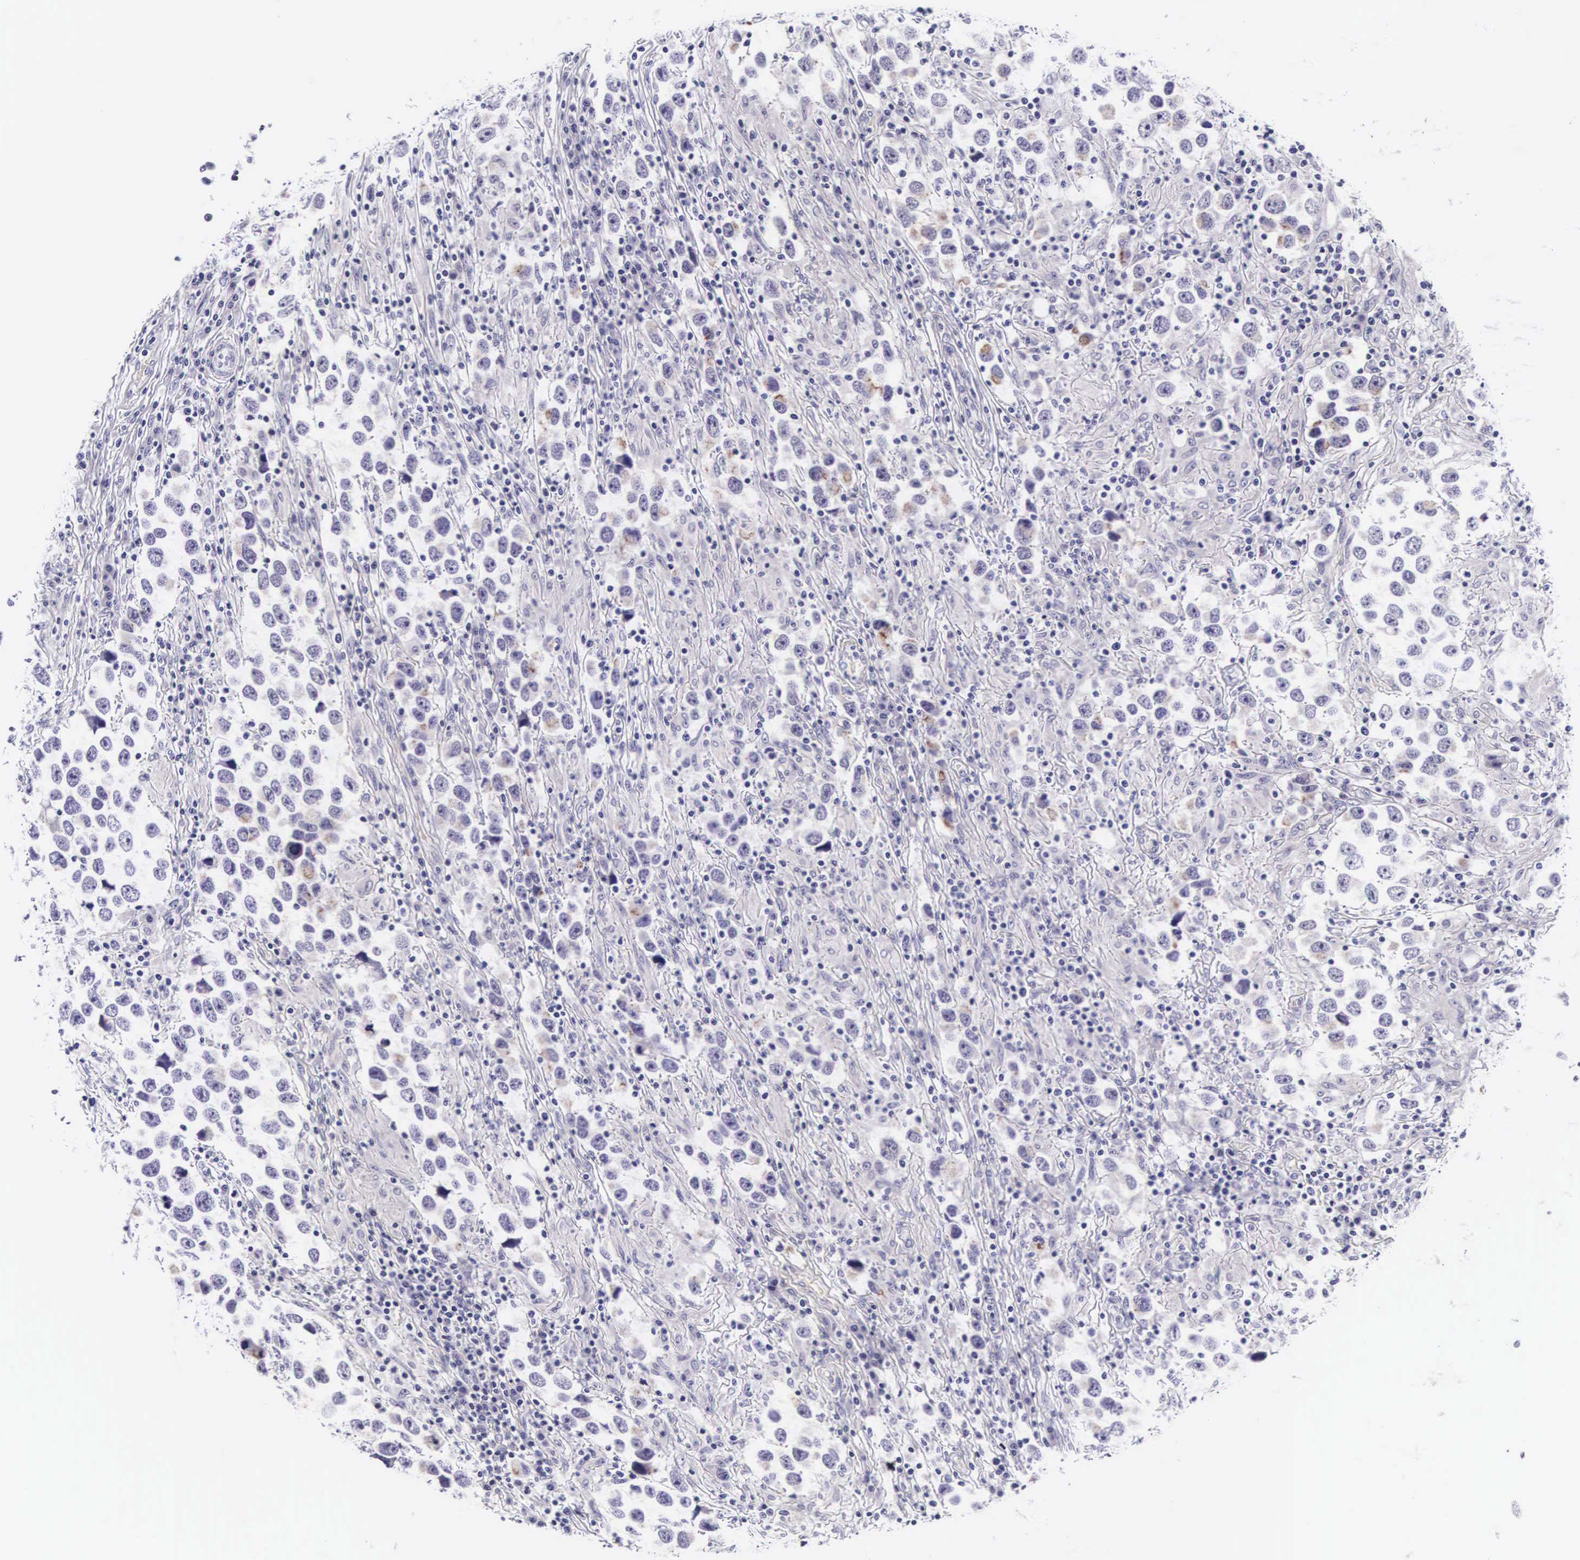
{"staining": {"intensity": "negative", "quantity": "none", "location": "none"}, "tissue": "testis cancer", "cell_type": "Tumor cells", "image_type": "cancer", "snomed": [{"axis": "morphology", "description": "Carcinoma, Embryonal, NOS"}, {"axis": "topography", "description": "Testis"}], "caption": "A photomicrograph of human testis embryonal carcinoma is negative for staining in tumor cells. (DAB immunohistochemistry, high magnification).", "gene": "PHETA2", "patient": {"sex": "male", "age": 21}}